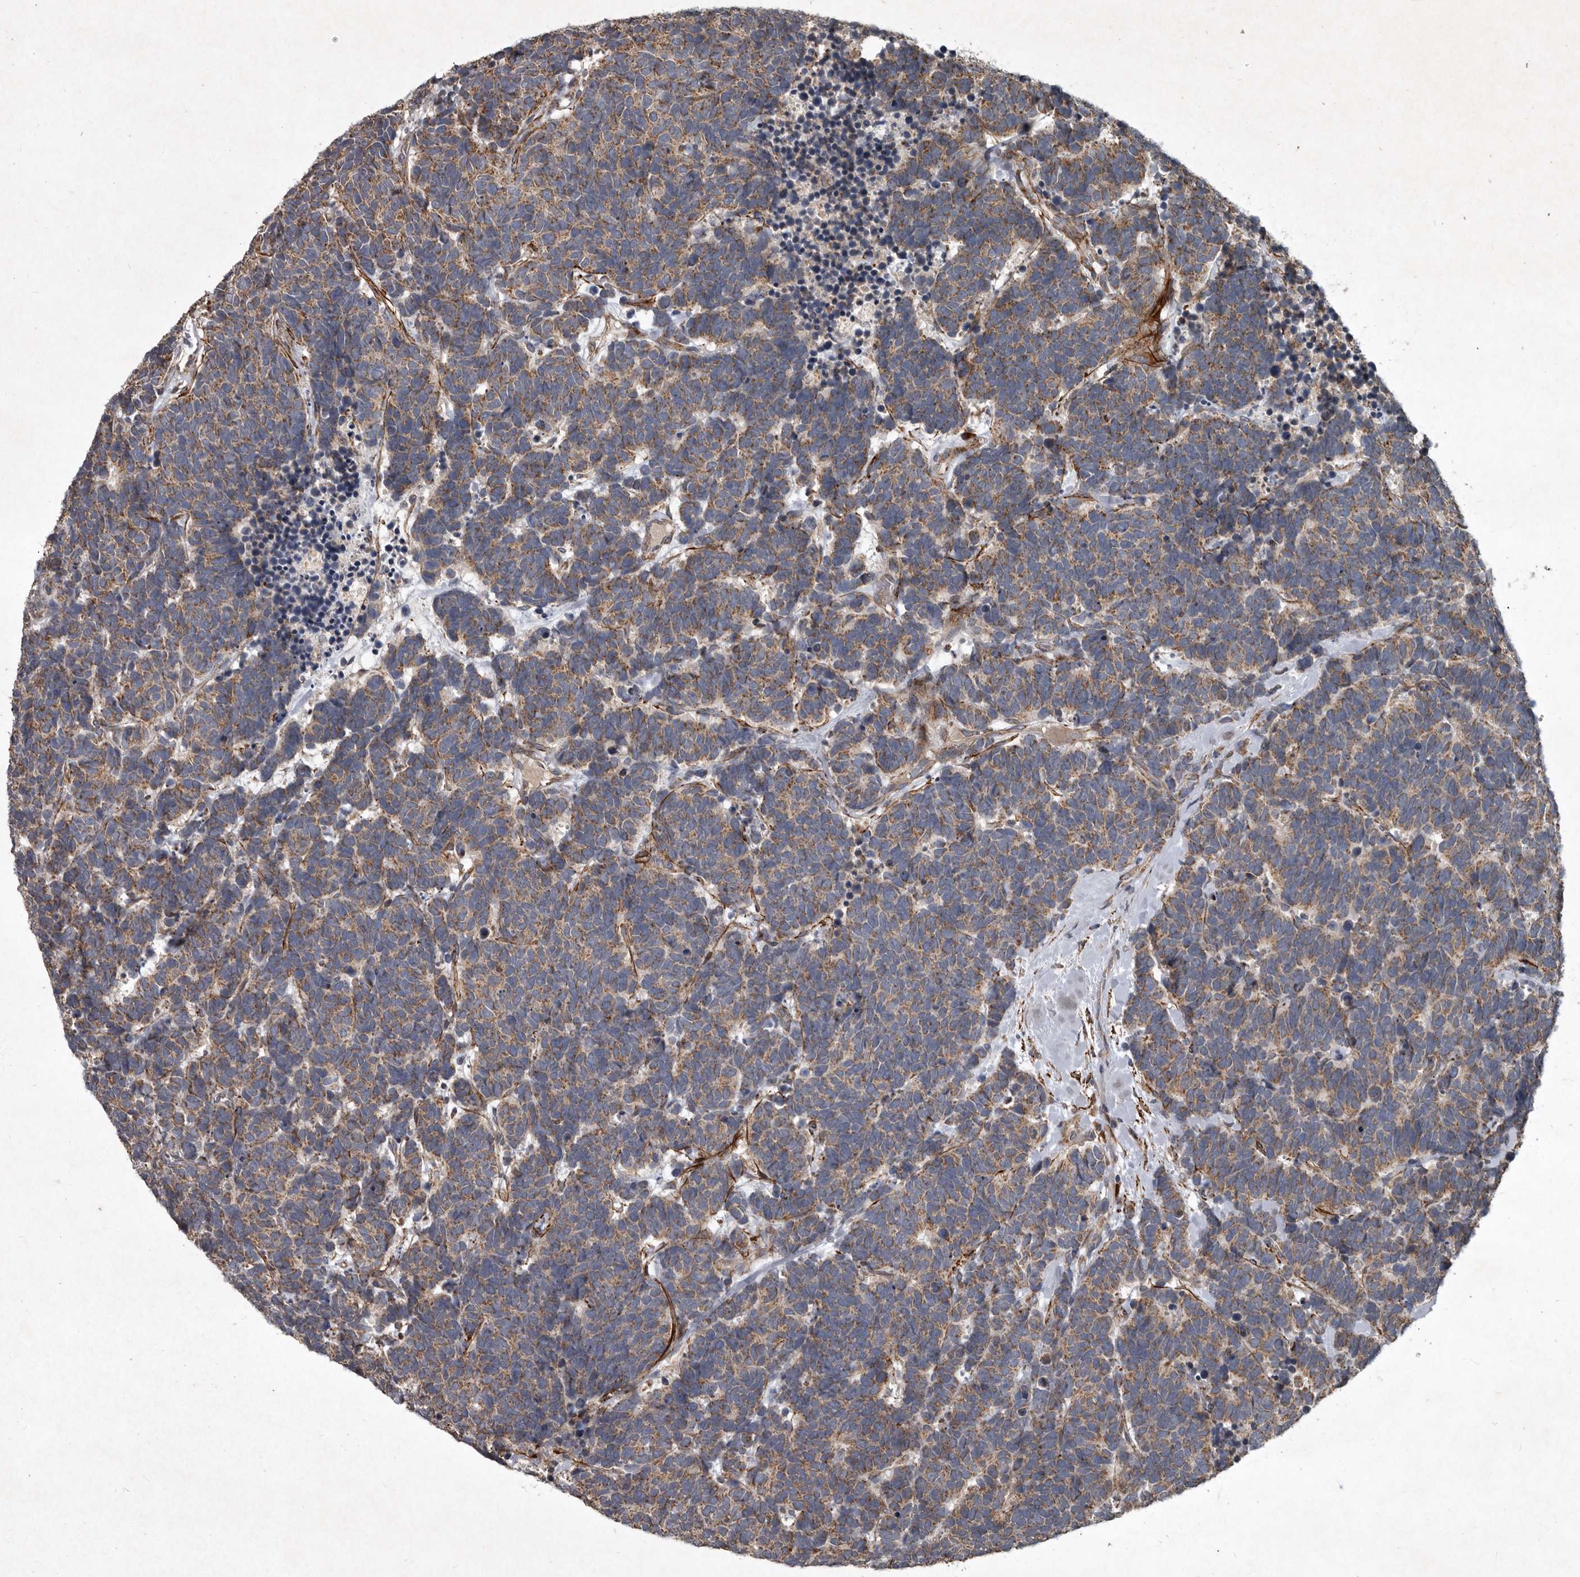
{"staining": {"intensity": "moderate", "quantity": ">75%", "location": "cytoplasmic/membranous"}, "tissue": "carcinoid", "cell_type": "Tumor cells", "image_type": "cancer", "snomed": [{"axis": "morphology", "description": "Carcinoma, NOS"}, {"axis": "morphology", "description": "Carcinoid, malignant, NOS"}, {"axis": "topography", "description": "Urinary bladder"}], "caption": "This is a histology image of IHC staining of carcinoid, which shows moderate staining in the cytoplasmic/membranous of tumor cells.", "gene": "MRPS15", "patient": {"sex": "male", "age": 57}}